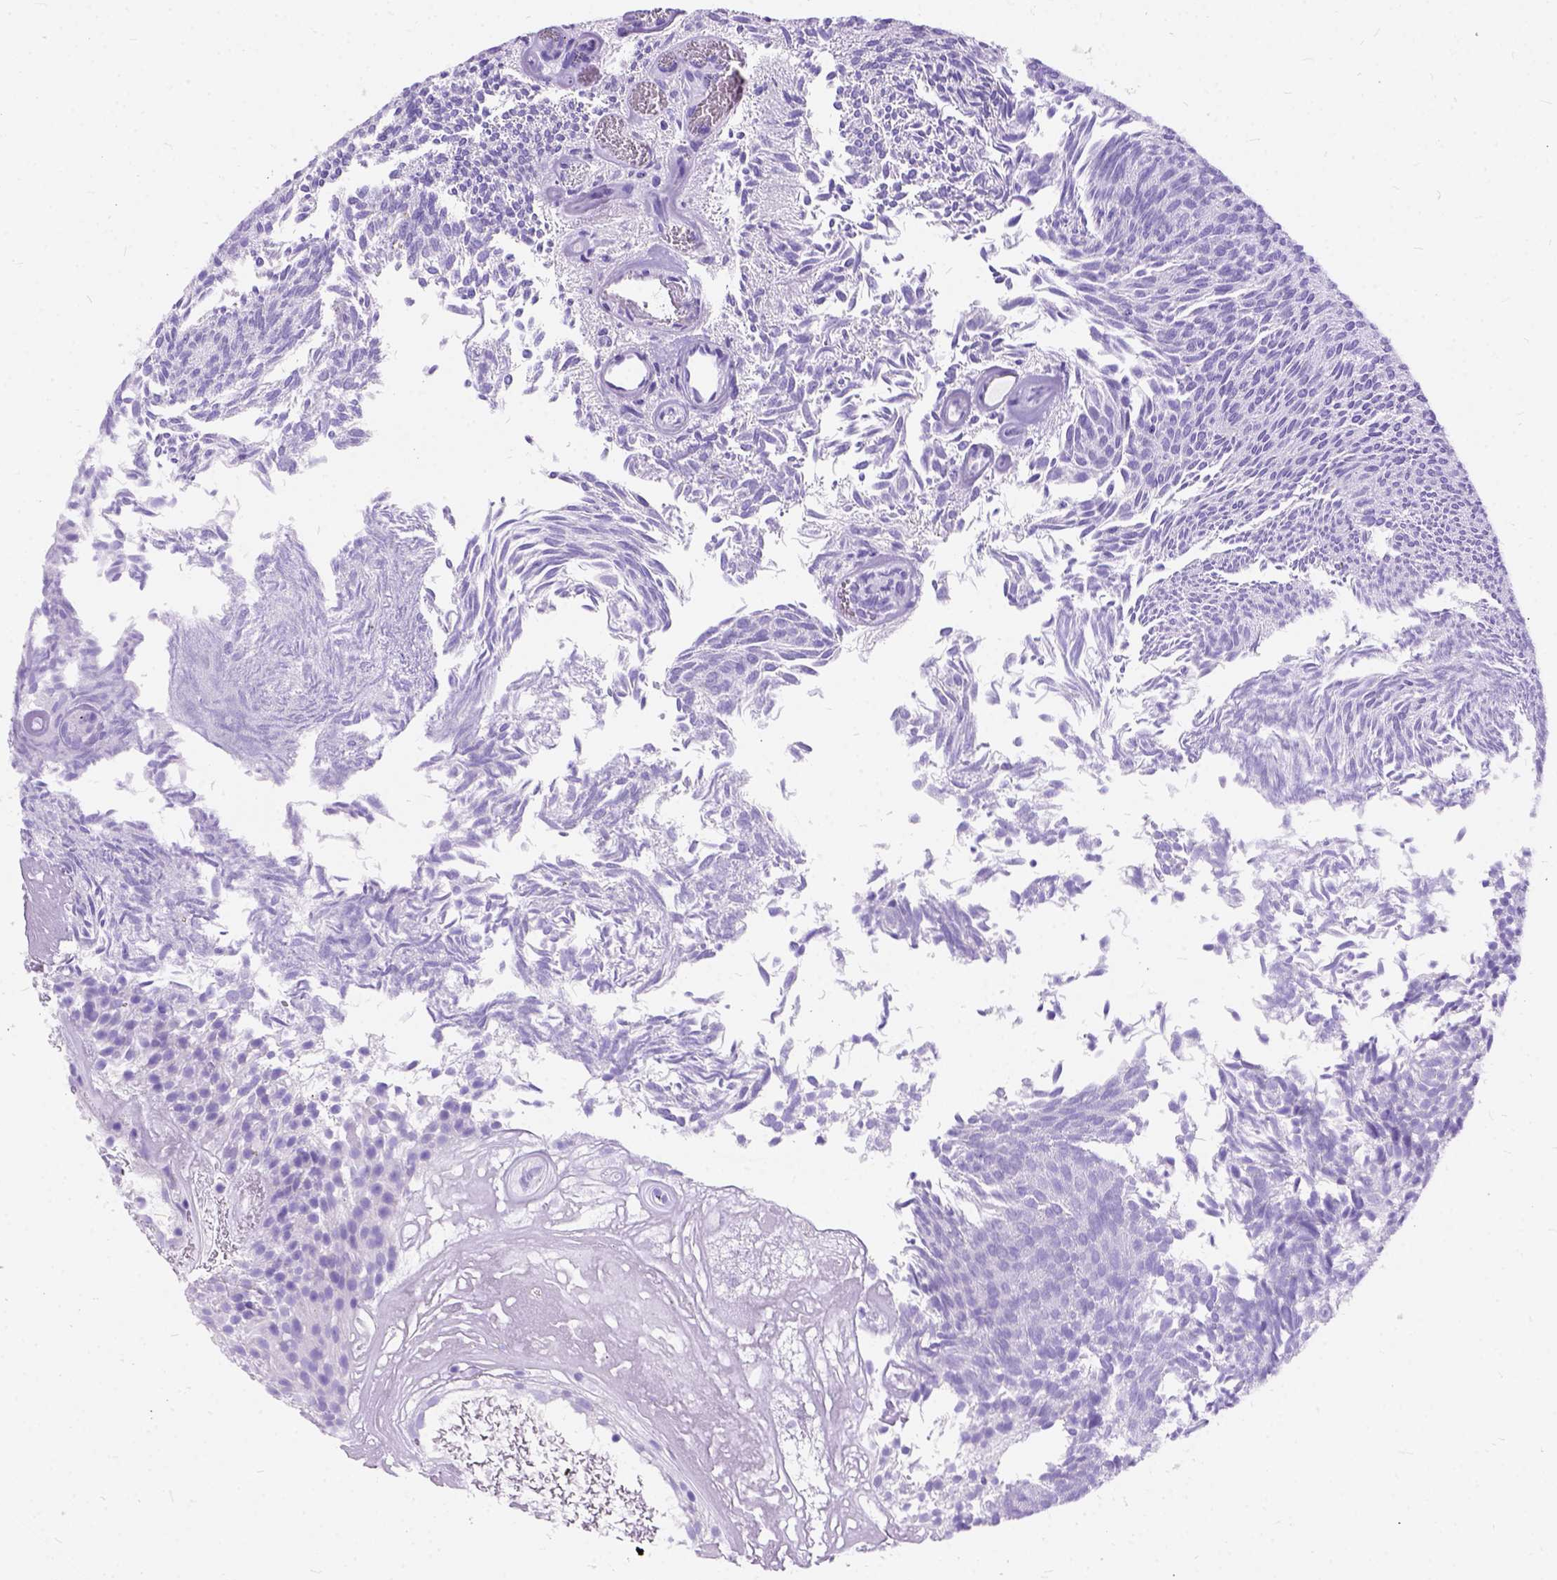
{"staining": {"intensity": "negative", "quantity": "none", "location": "none"}, "tissue": "urothelial cancer", "cell_type": "Tumor cells", "image_type": "cancer", "snomed": [{"axis": "morphology", "description": "Urothelial carcinoma, Low grade"}, {"axis": "topography", "description": "Urinary bladder"}], "caption": "High power microscopy histopathology image of an immunohistochemistry histopathology image of urothelial cancer, revealing no significant staining in tumor cells. (DAB (3,3'-diaminobenzidine) IHC visualized using brightfield microscopy, high magnification).", "gene": "C1QTNF3", "patient": {"sex": "male", "age": 77}}